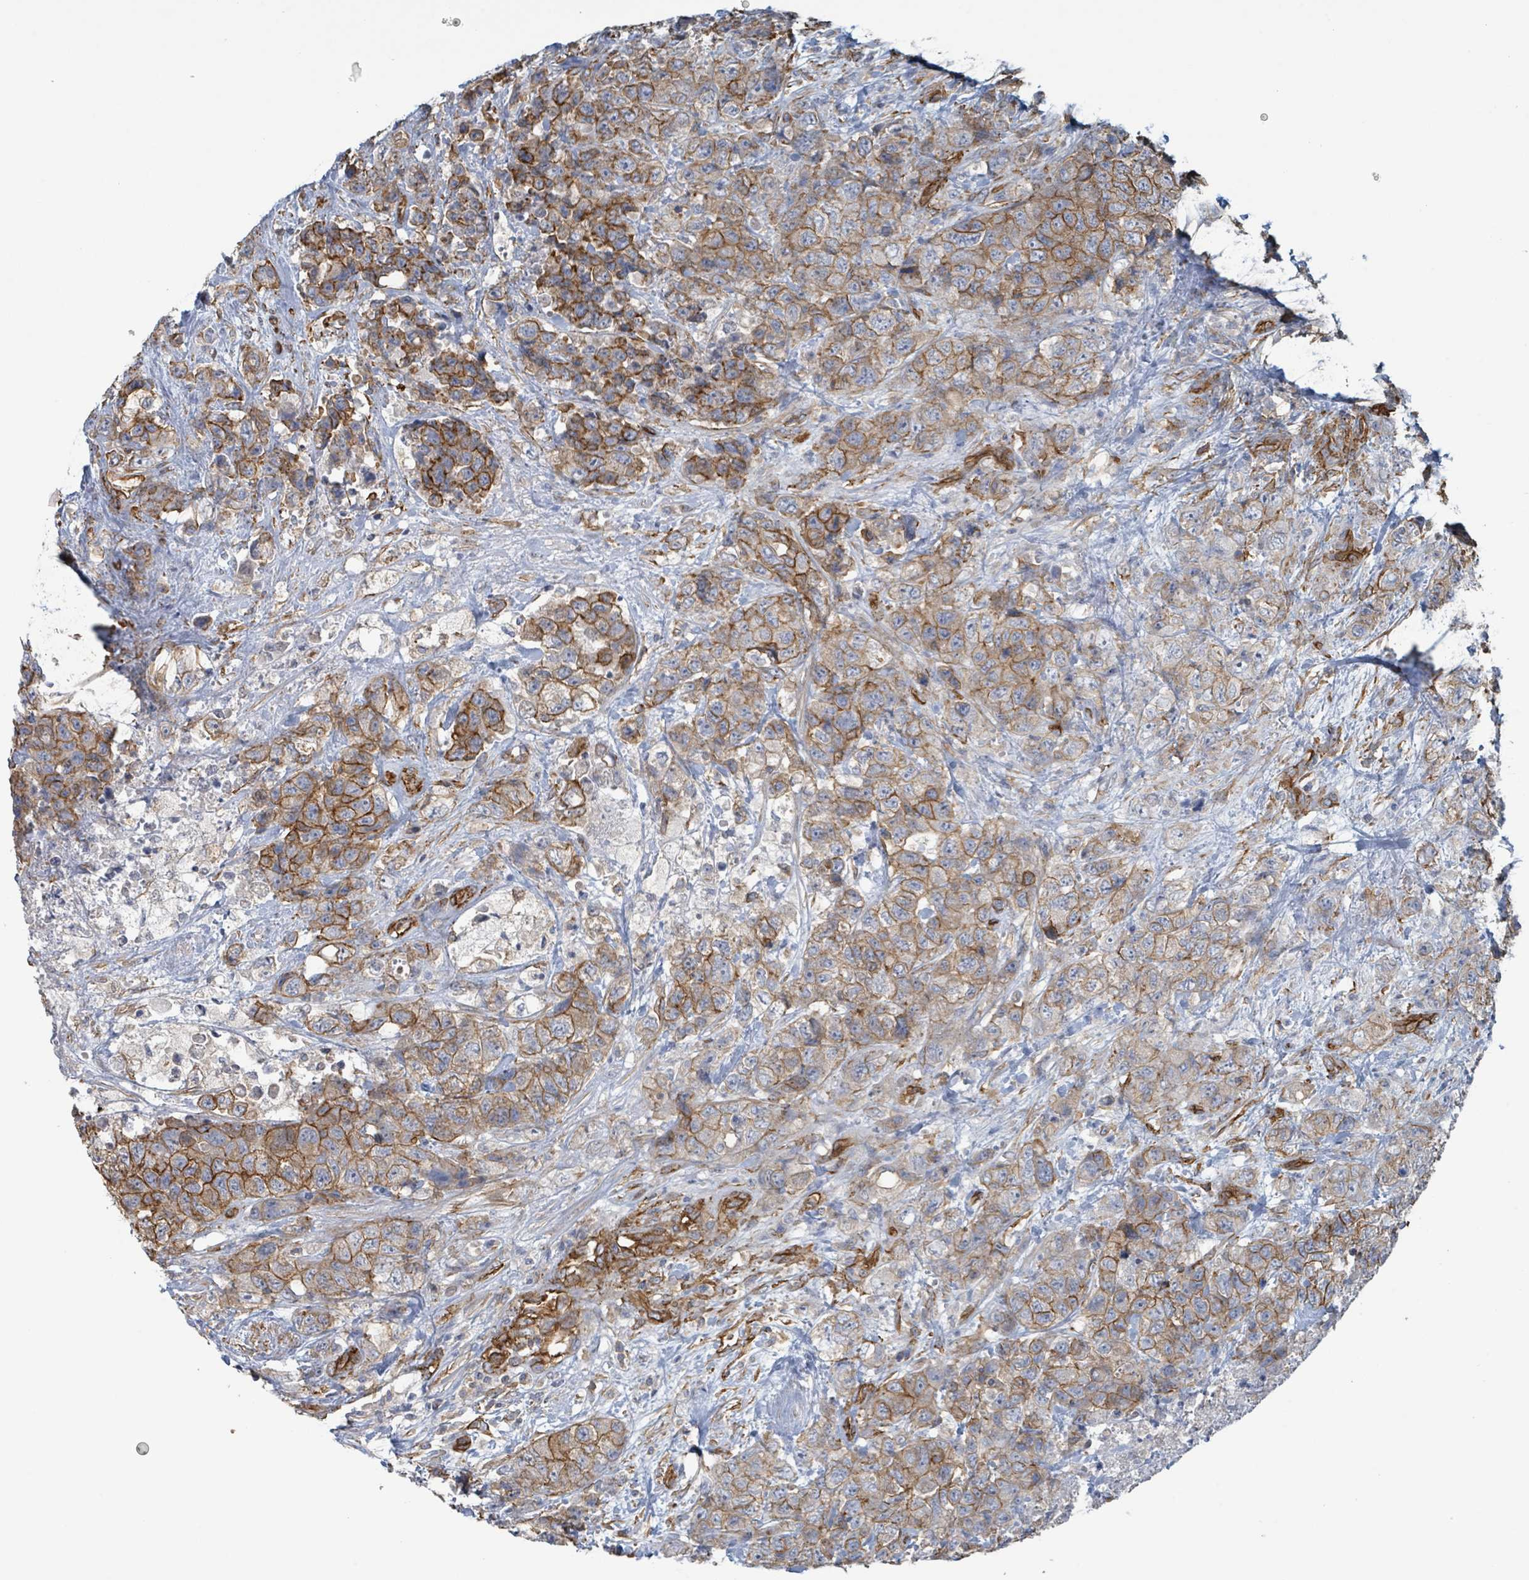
{"staining": {"intensity": "moderate", "quantity": "25%-75%", "location": "cytoplasmic/membranous"}, "tissue": "urothelial cancer", "cell_type": "Tumor cells", "image_type": "cancer", "snomed": [{"axis": "morphology", "description": "Urothelial carcinoma, High grade"}, {"axis": "topography", "description": "Urinary bladder"}], "caption": "DAB (3,3'-diaminobenzidine) immunohistochemical staining of urothelial cancer demonstrates moderate cytoplasmic/membranous protein expression in about 25%-75% of tumor cells. Immunohistochemistry stains the protein of interest in brown and the nuclei are stained blue.", "gene": "LDOC1", "patient": {"sex": "female", "age": 78}}